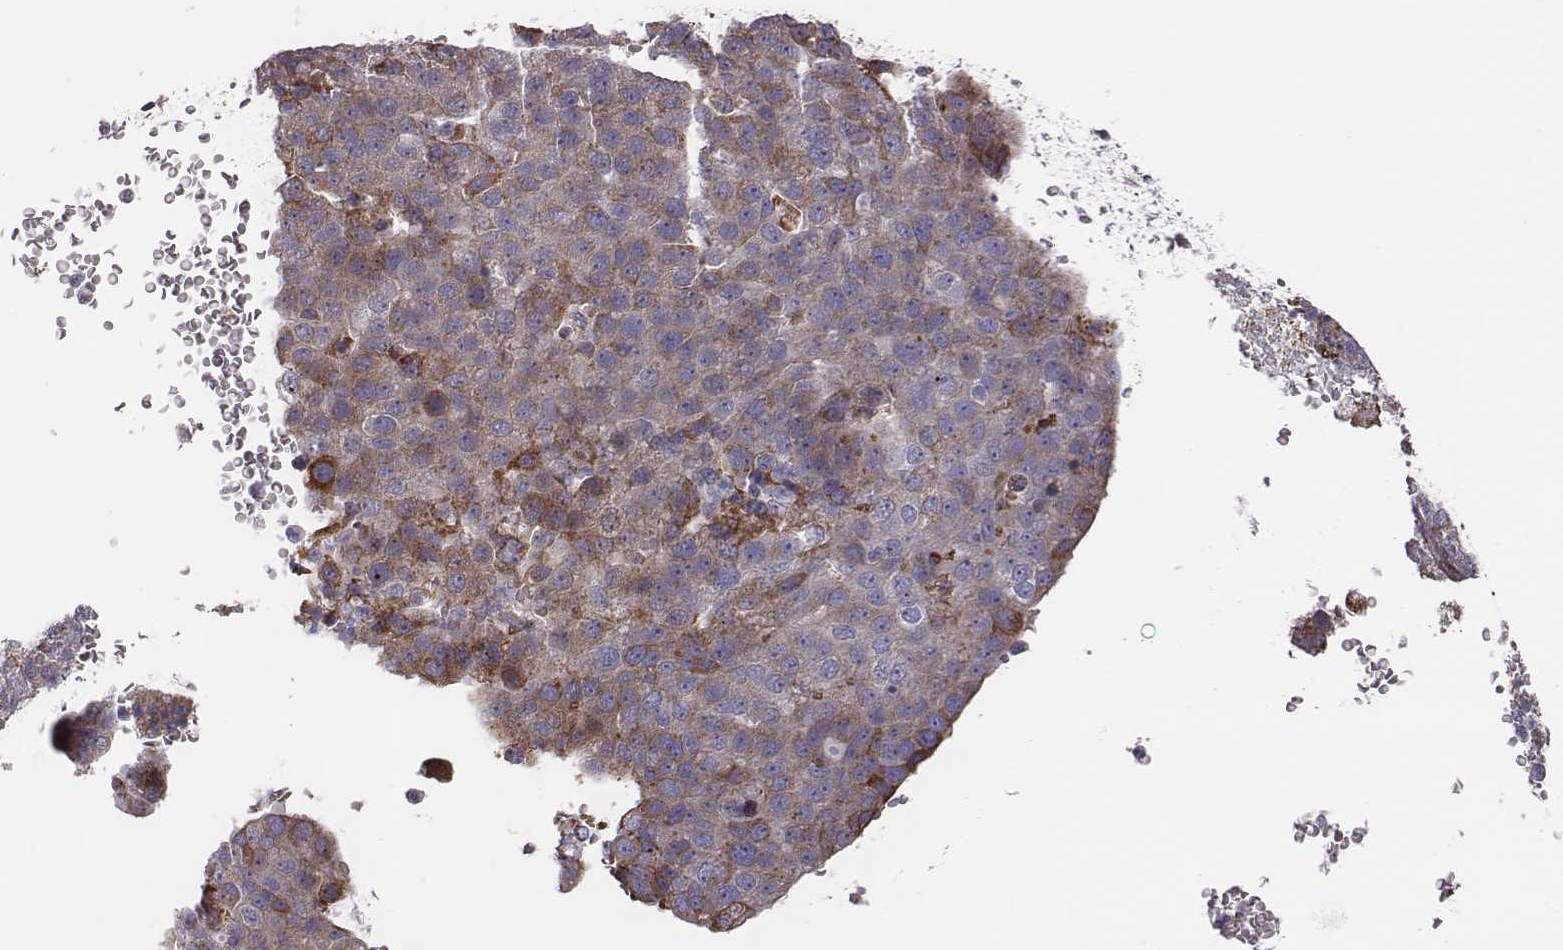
{"staining": {"intensity": "moderate", "quantity": ">75%", "location": "cytoplasmic/membranous"}, "tissue": "pancreatic cancer", "cell_type": "Tumor cells", "image_type": "cancer", "snomed": [{"axis": "morphology", "description": "Adenocarcinoma, NOS"}, {"axis": "topography", "description": "Pancreas"}], "caption": "Tumor cells show moderate cytoplasmic/membranous expression in about >75% of cells in adenocarcinoma (pancreatic).", "gene": "SELENOI", "patient": {"sex": "female", "age": 61}}